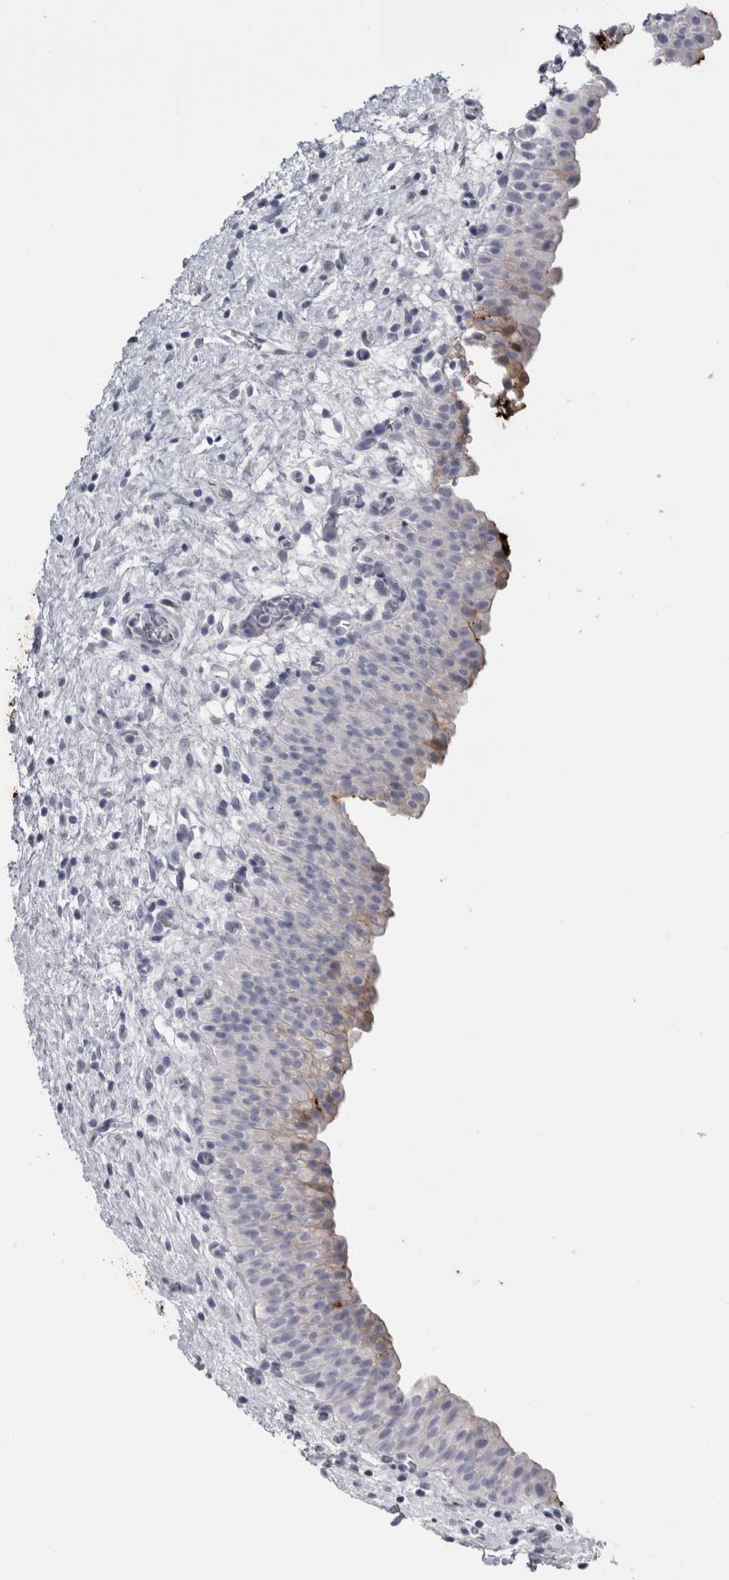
{"staining": {"intensity": "weak", "quantity": "<25%", "location": "cytoplasmic/membranous"}, "tissue": "urinary bladder", "cell_type": "Urothelial cells", "image_type": "normal", "snomed": [{"axis": "morphology", "description": "Normal tissue, NOS"}, {"axis": "topography", "description": "Urinary bladder"}], "caption": "This is an immunohistochemistry (IHC) histopathology image of benign human urinary bladder. There is no staining in urothelial cells.", "gene": "MSMB", "patient": {"sex": "male", "age": 82}}